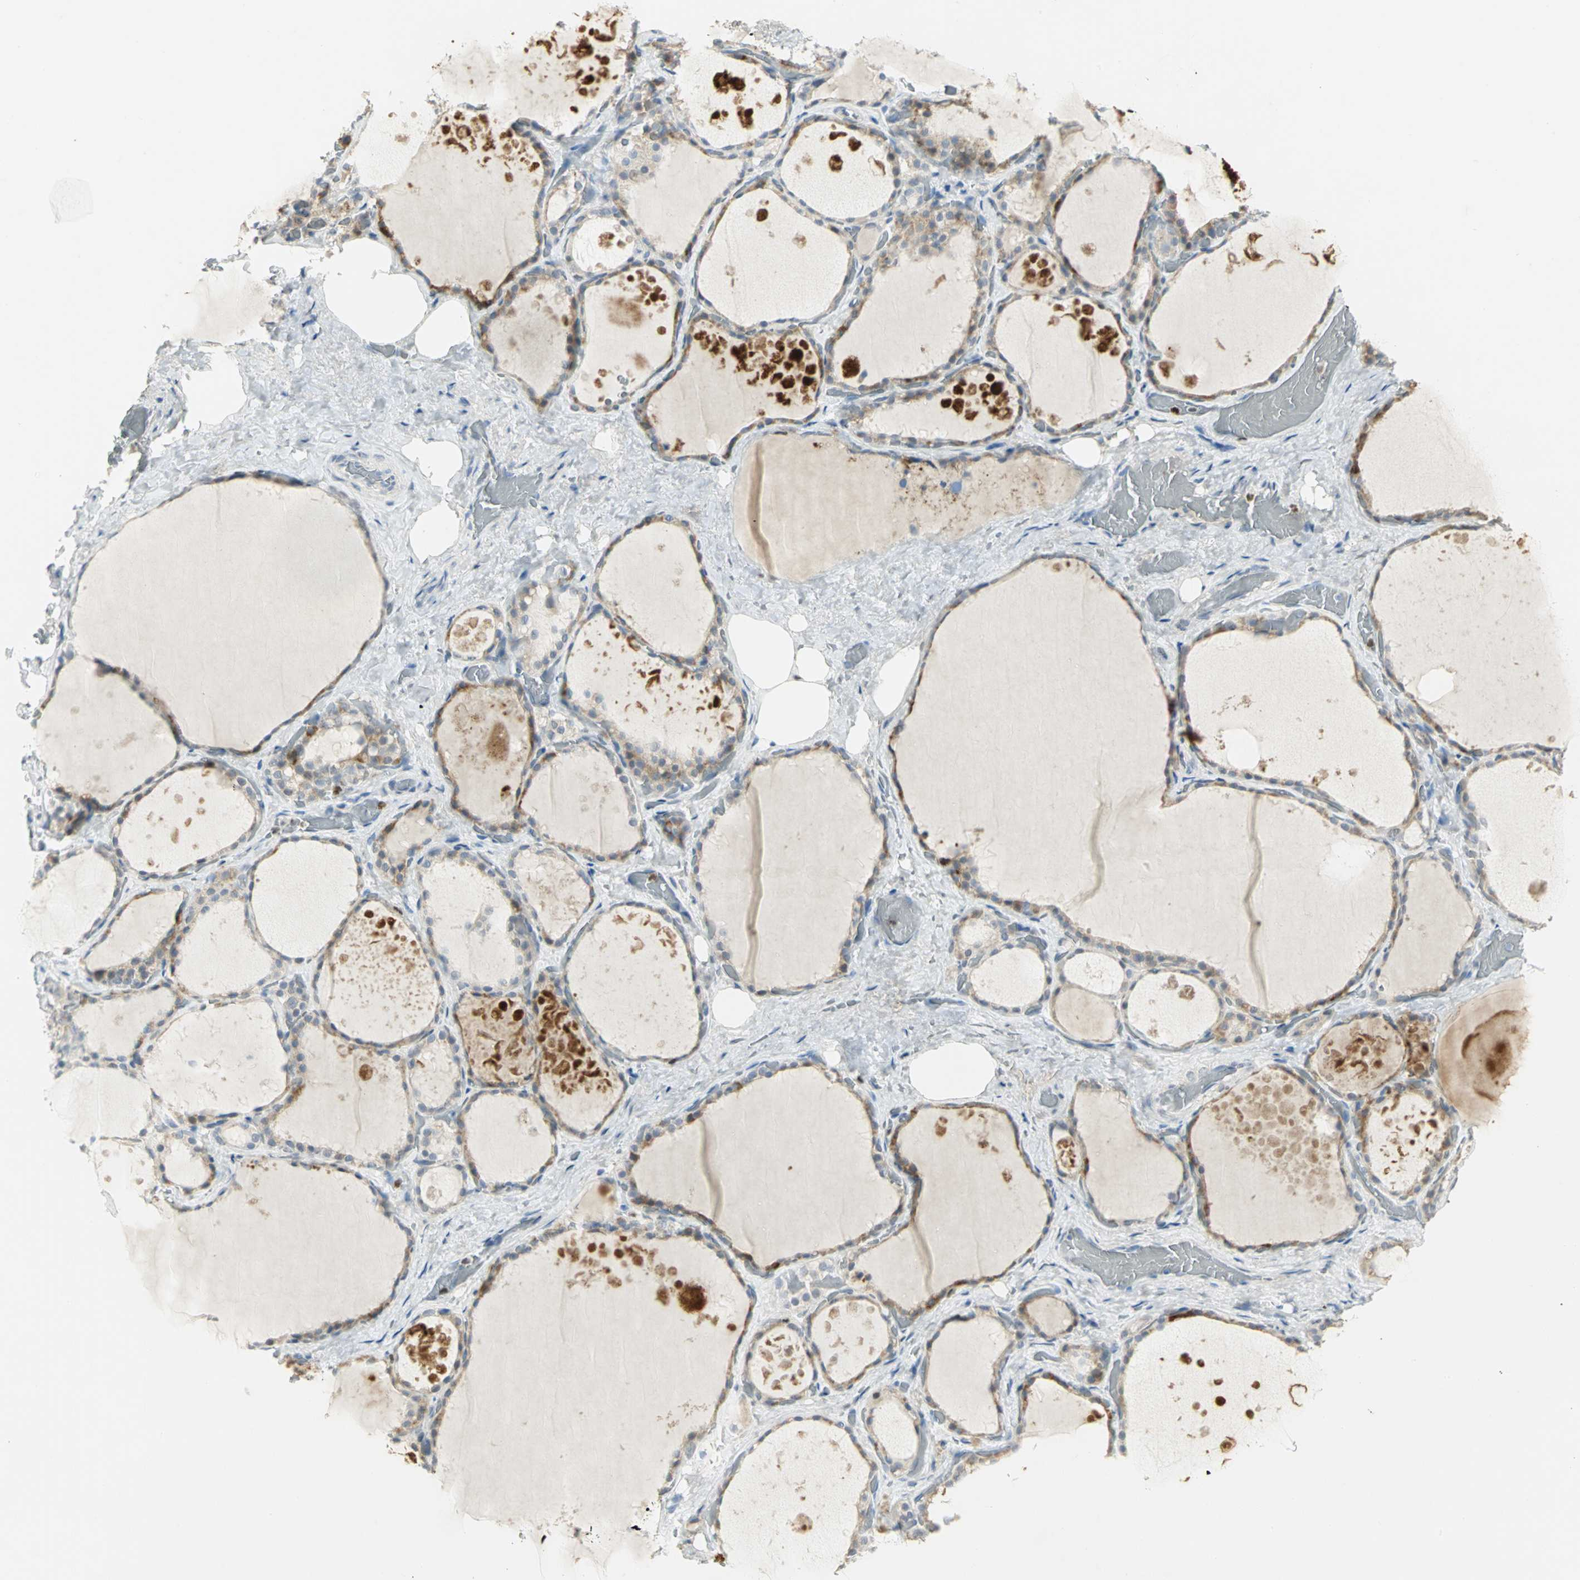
{"staining": {"intensity": "moderate", "quantity": ">75%", "location": "cytoplasmic/membranous"}, "tissue": "thyroid gland", "cell_type": "Glandular cells", "image_type": "normal", "snomed": [{"axis": "morphology", "description": "Normal tissue, NOS"}, {"axis": "topography", "description": "Thyroid gland"}], "caption": "Immunohistochemical staining of unremarkable human thyroid gland reveals medium levels of moderate cytoplasmic/membranous positivity in approximately >75% of glandular cells. Nuclei are stained in blue.", "gene": "BCL6", "patient": {"sex": "male", "age": 61}}